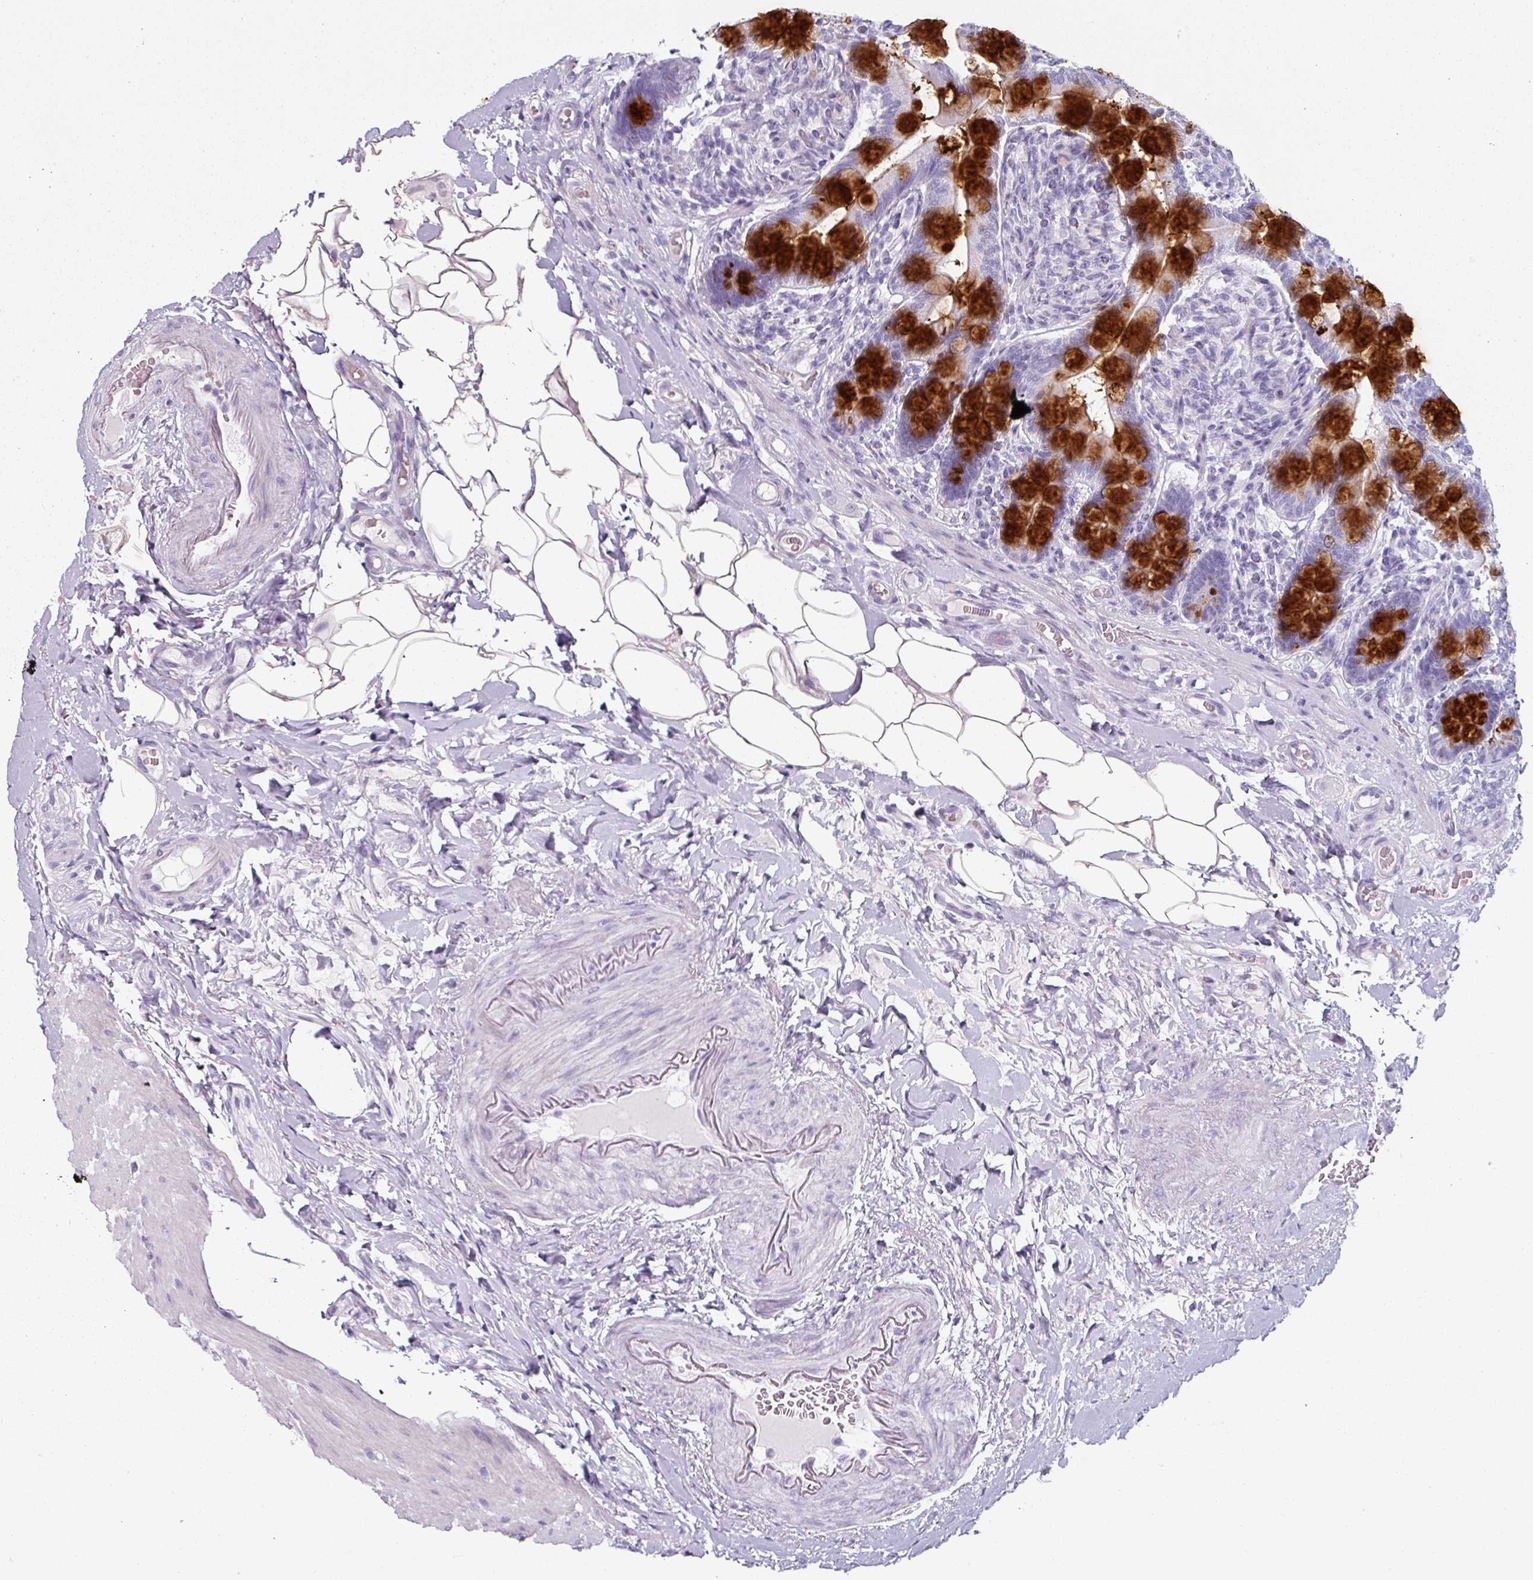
{"staining": {"intensity": "strong", "quantity": "25%-75%", "location": "cytoplasmic/membranous"}, "tissue": "small intestine", "cell_type": "Glandular cells", "image_type": "normal", "snomed": [{"axis": "morphology", "description": "Normal tissue, NOS"}, {"axis": "topography", "description": "Small intestine"}], "caption": "Immunohistochemistry histopathology image of normal human small intestine stained for a protein (brown), which displays high levels of strong cytoplasmic/membranous staining in about 25%-75% of glandular cells.", "gene": "CLCA1", "patient": {"sex": "female", "age": 64}}